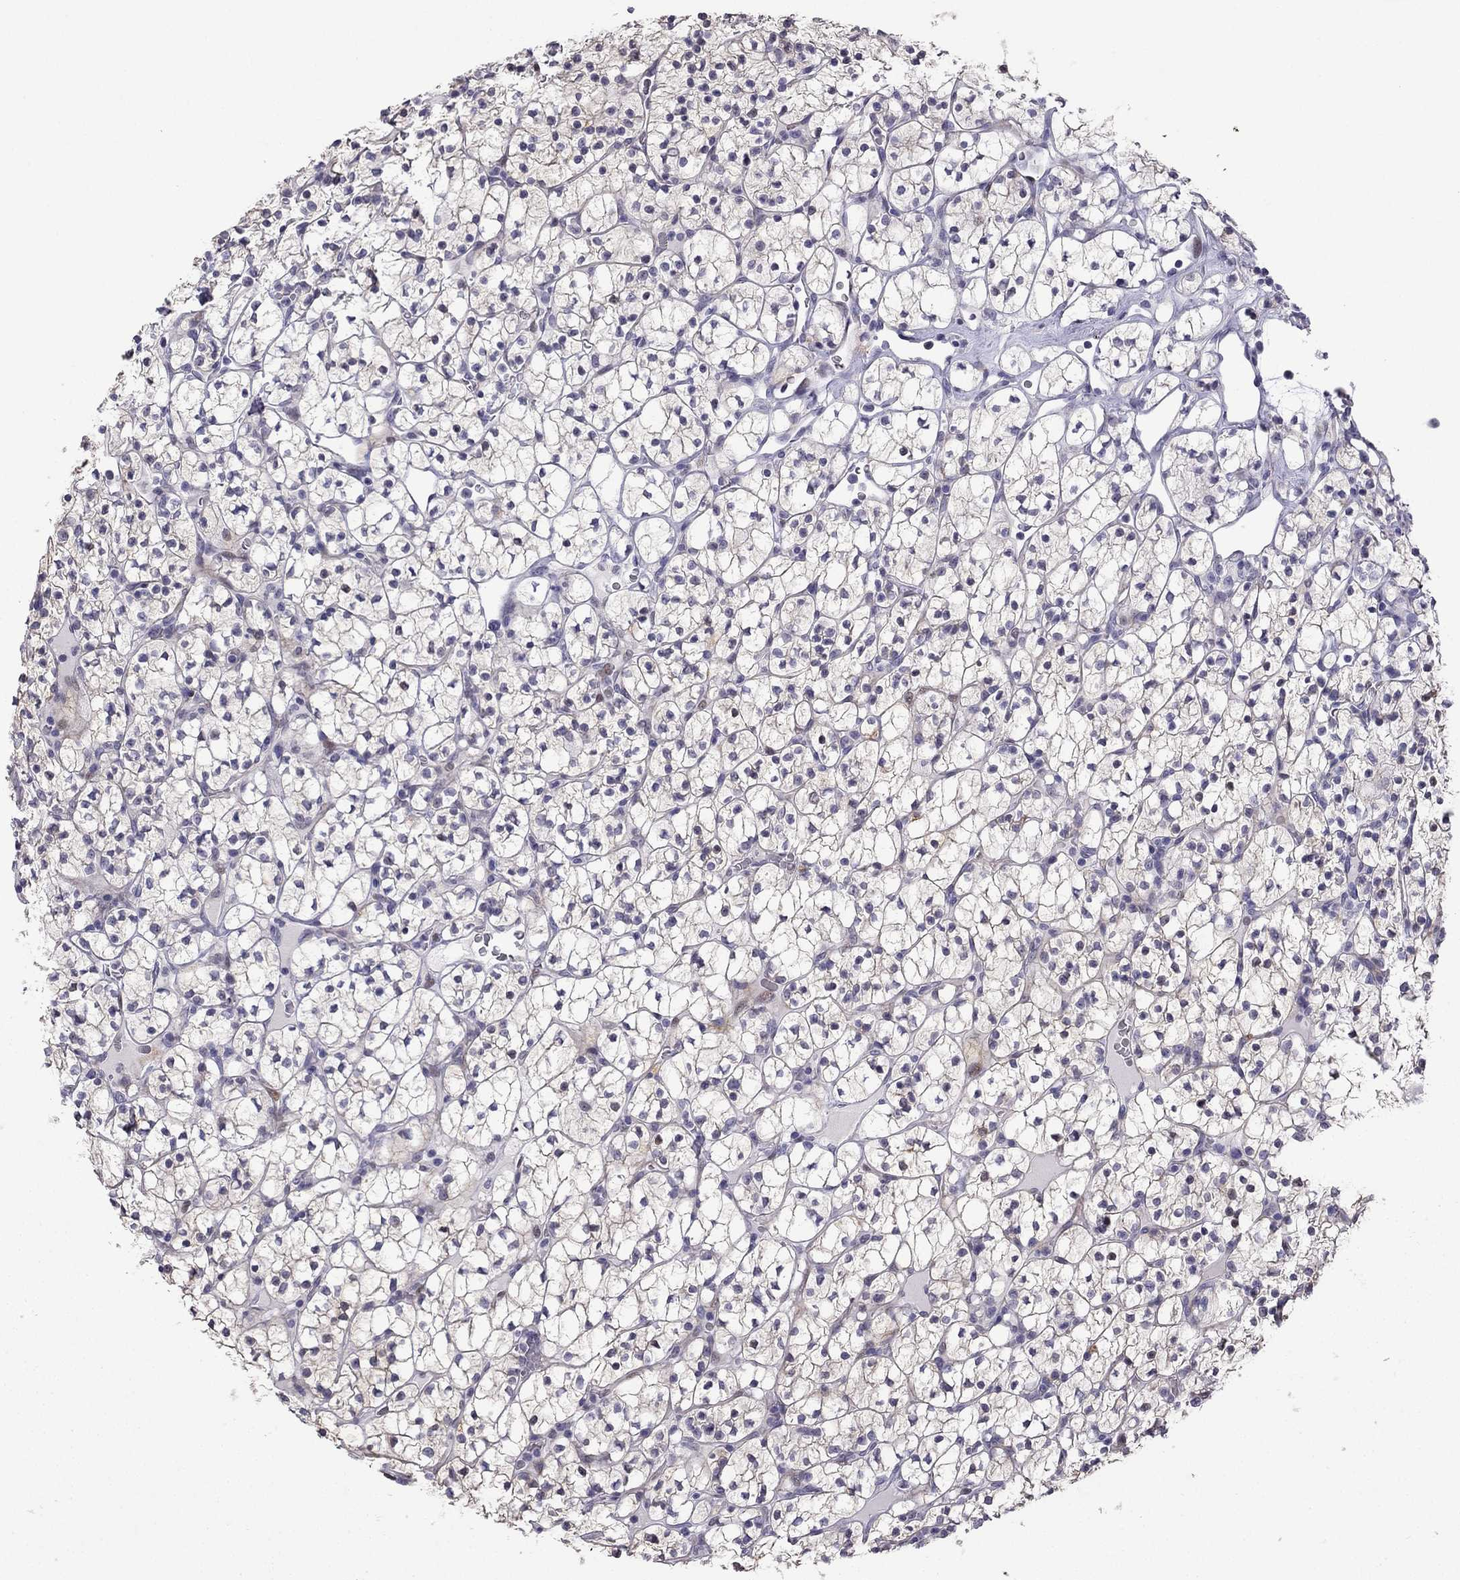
{"staining": {"intensity": "negative", "quantity": "none", "location": "none"}, "tissue": "renal cancer", "cell_type": "Tumor cells", "image_type": "cancer", "snomed": [{"axis": "morphology", "description": "Adenocarcinoma, NOS"}, {"axis": "topography", "description": "Kidney"}], "caption": "Immunohistochemistry histopathology image of human renal cancer (adenocarcinoma) stained for a protein (brown), which demonstrates no staining in tumor cells. (Immunohistochemistry, brightfield microscopy, high magnification).", "gene": "CFAP70", "patient": {"sex": "female", "age": 89}}